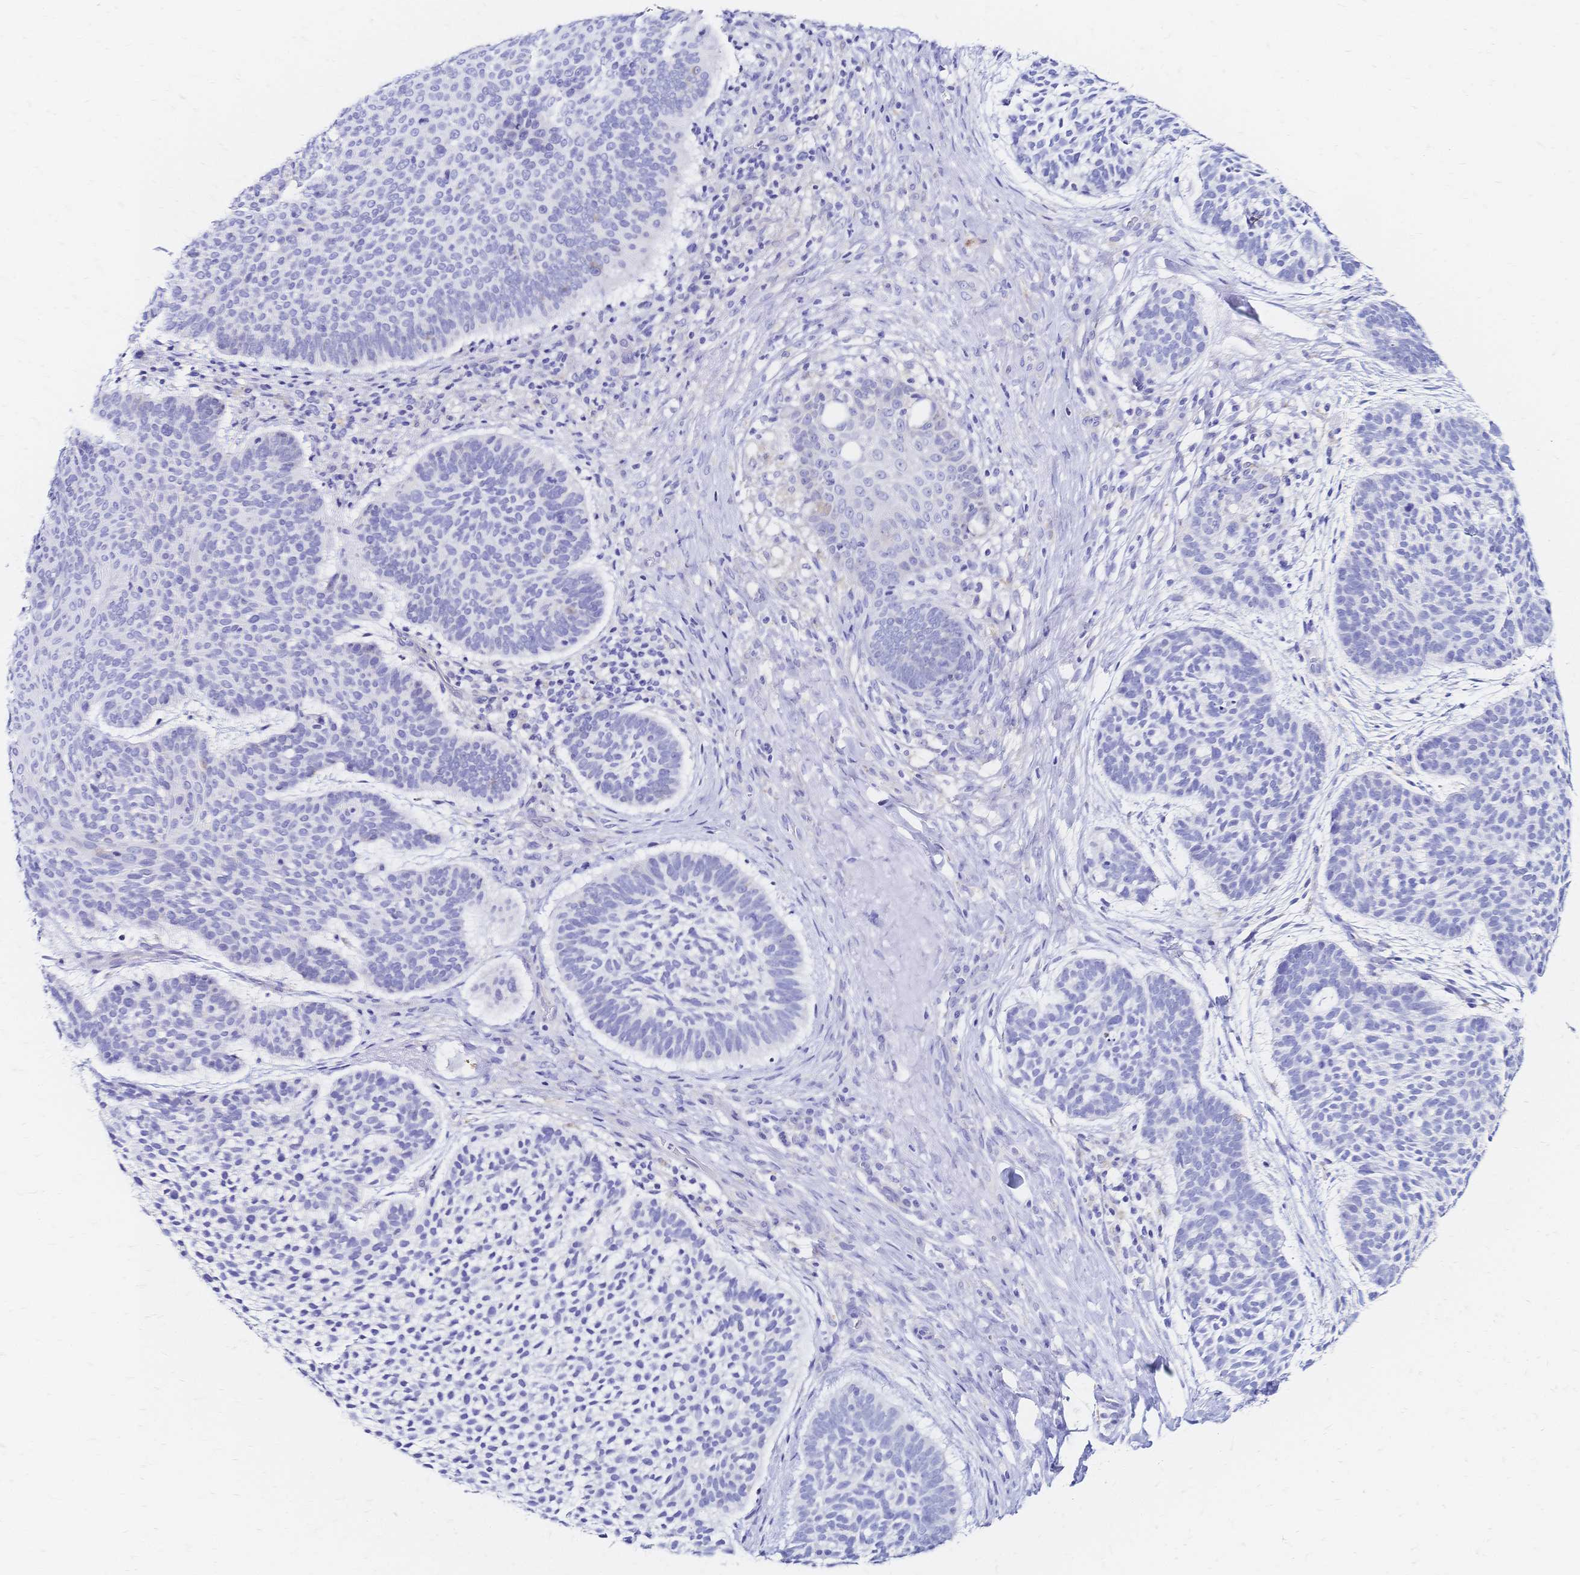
{"staining": {"intensity": "negative", "quantity": "none", "location": "none"}, "tissue": "skin cancer", "cell_type": "Tumor cells", "image_type": "cancer", "snomed": [{"axis": "morphology", "description": "Basal cell carcinoma"}, {"axis": "topography", "description": "Skin"}, {"axis": "topography", "description": "Skin of face"}], "caption": "Tumor cells show no significant positivity in skin basal cell carcinoma.", "gene": "SLC5A1", "patient": {"sex": "male", "age": 73}}